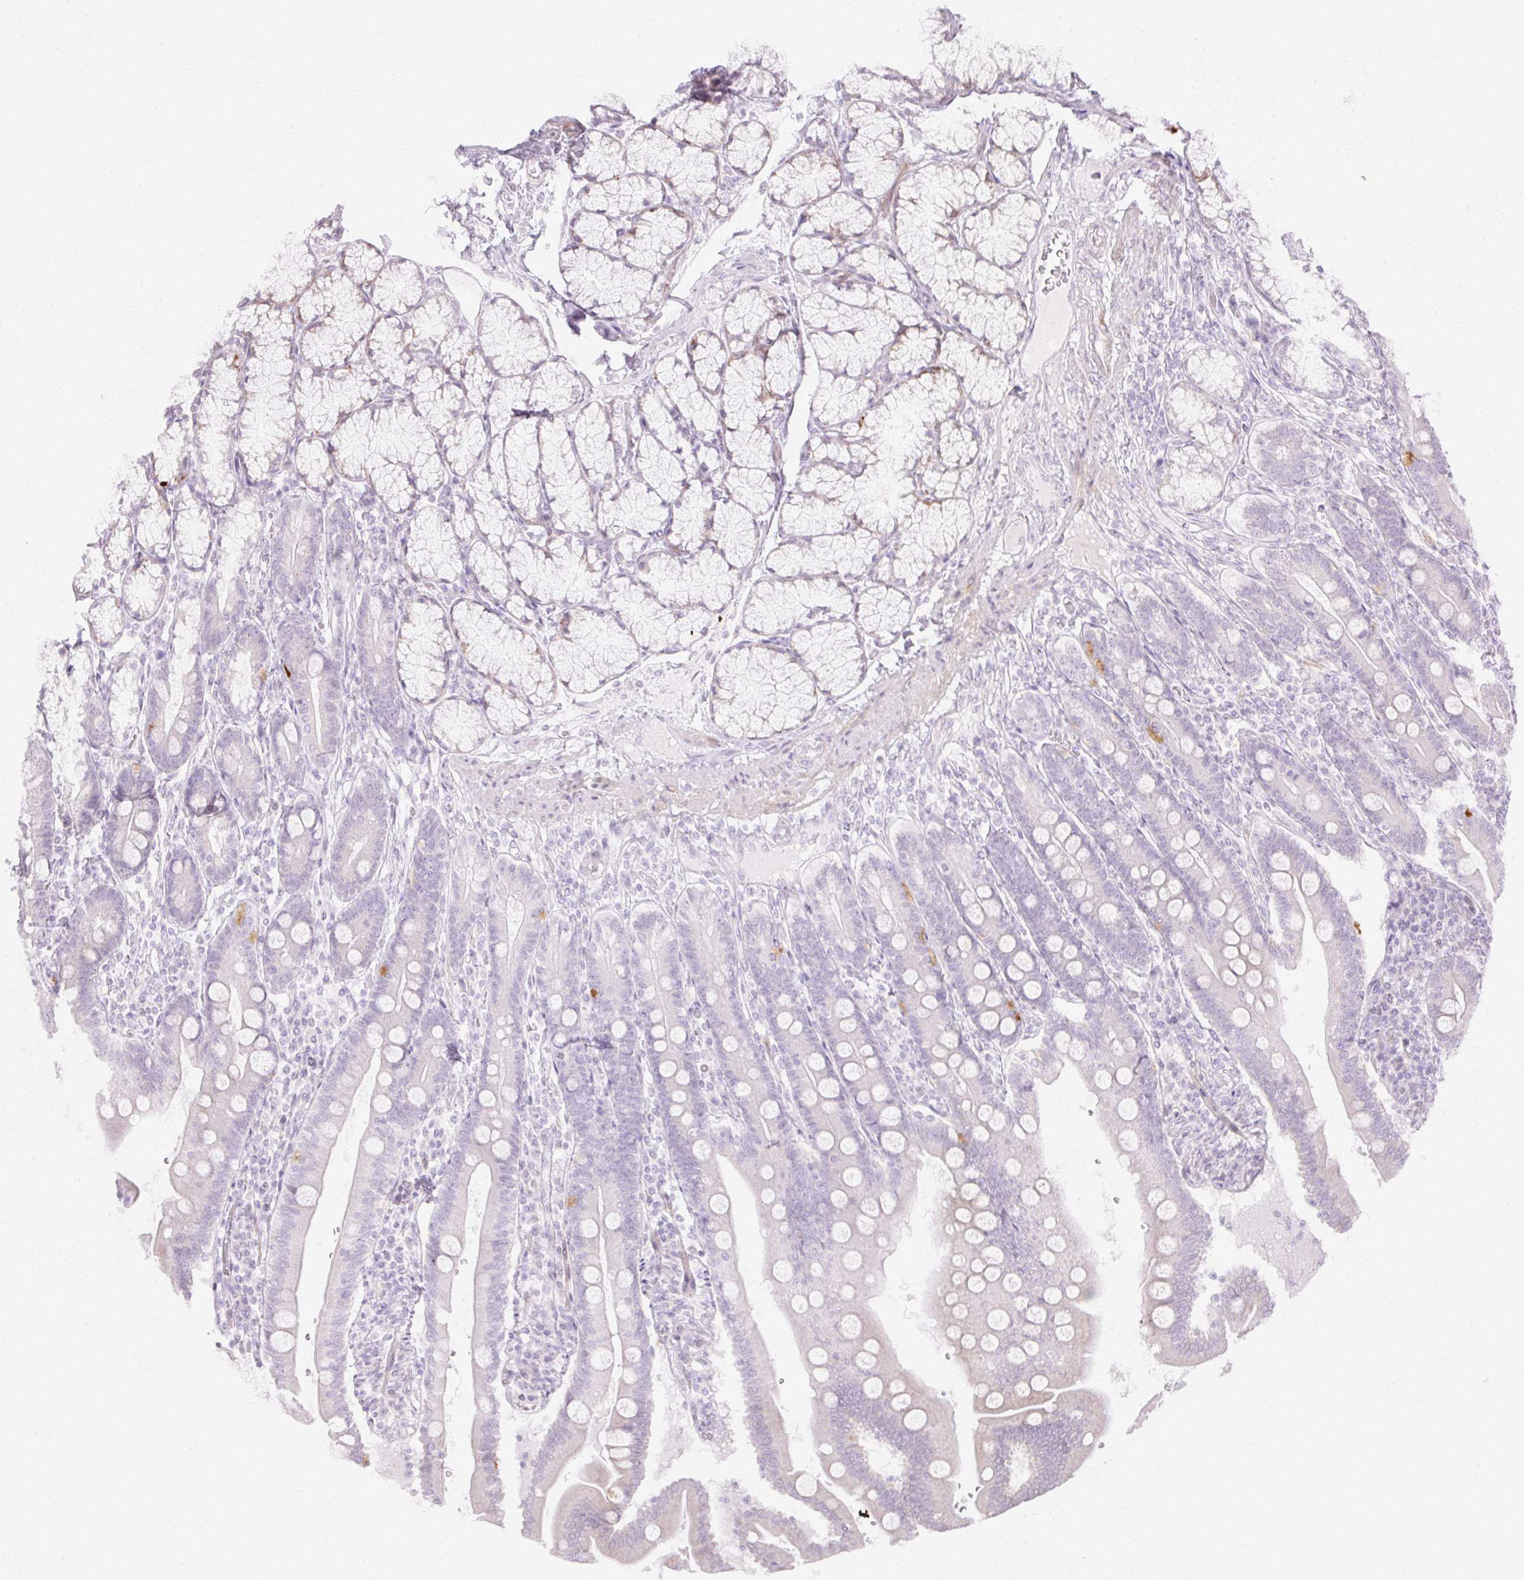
{"staining": {"intensity": "weak", "quantity": "<25%", "location": "cytoplasmic/membranous"}, "tissue": "duodenum", "cell_type": "Glandular cells", "image_type": "normal", "snomed": [{"axis": "morphology", "description": "Normal tissue, NOS"}, {"axis": "topography", "description": "Duodenum"}], "caption": "There is no significant staining in glandular cells of duodenum. Brightfield microscopy of immunohistochemistry stained with DAB (3,3'-diaminobenzidine) (brown) and hematoxylin (blue), captured at high magnification.", "gene": "C3orf49", "patient": {"sex": "female", "age": 67}}